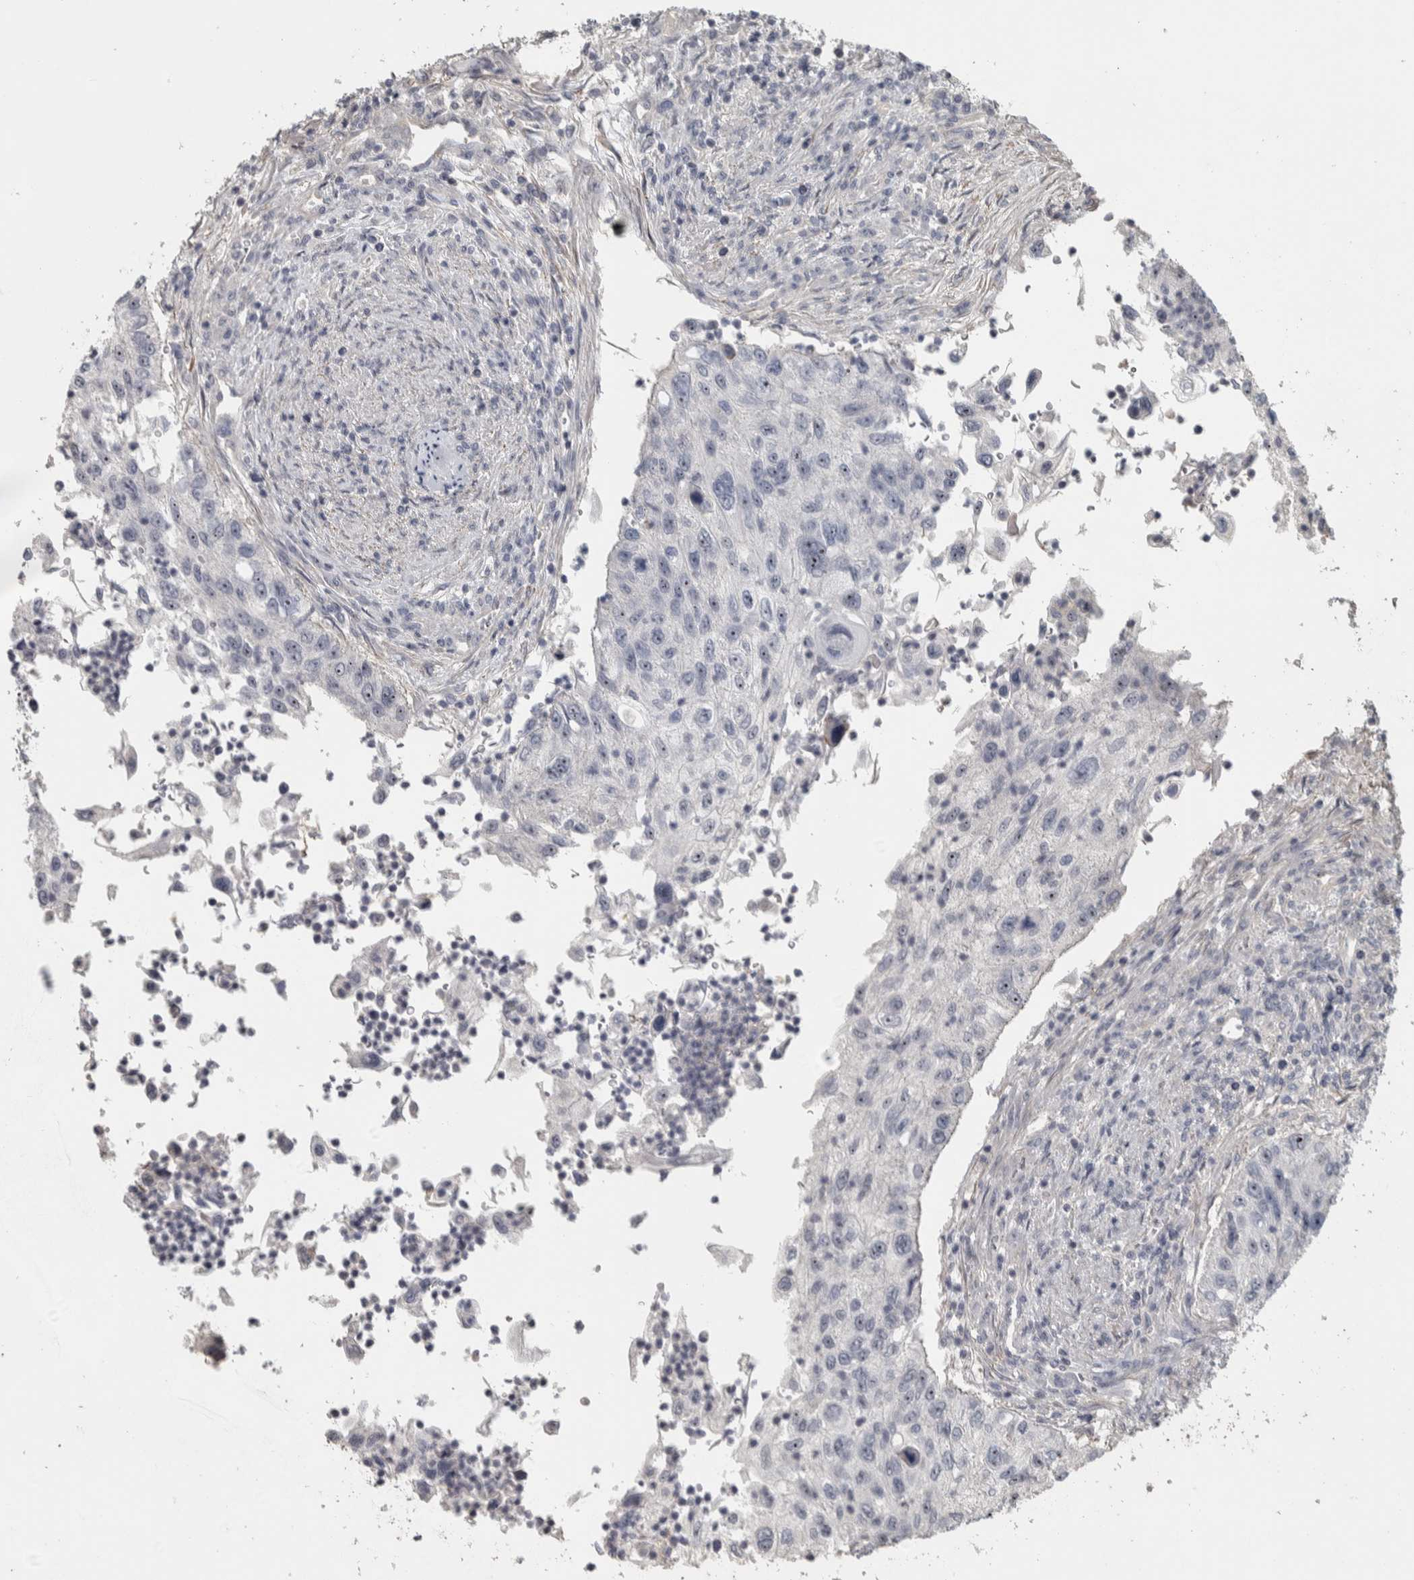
{"staining": {"intensity": "weak", "quantity": "<25%", "location": "nuclear"}, "tissue": "urothelial cancer", "cell_type": "Tumor cells", "image_type": "cancer", "snomed": [{"axis": "morphology", "description": "Urothelial carcinoma, High grade"}, {"axis": "topography", "description": "Urinary bladder"}], "caption": "An immunohistochemistry (IHC) image of urothelial cancer is shown. There is no staining in tumor cells of urothelial cancer. (Brightfield microscopy of DAB immunohistochemistry (IHC) at high magnification).", "gene": "DCAF10", "patient": {"sex": "female", "age": 60}}